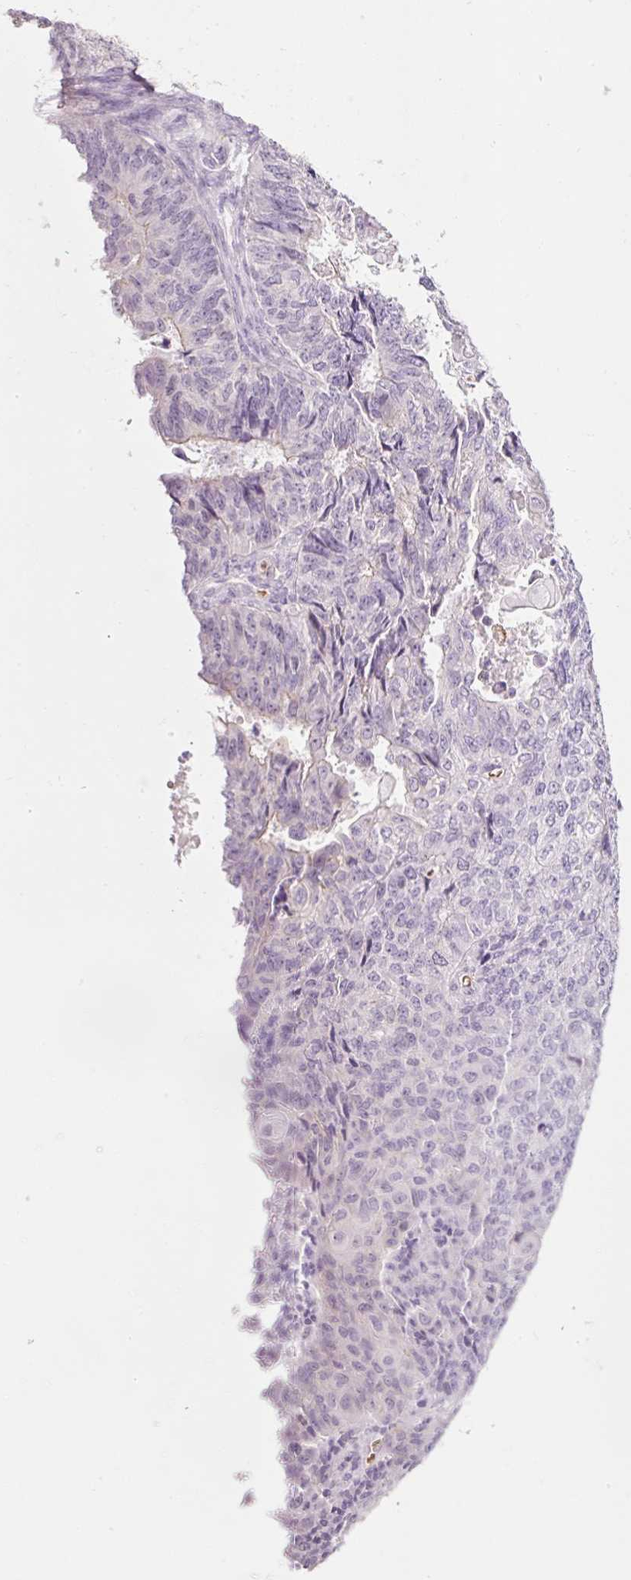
{"staining": {"intensity": "negative", "quantity": "none", "location": "none"}, "tissue": "endometrial cancer", "cell_type": "Tumor cells", "image_type": "cancer", "snomed": [{"axis": "morphology", "description": "Adenocarcinoma, NOS"}, {"axis": "topography", "description": "Endometrium"}], "caption": "Immunohistochemistry photomicrograph of endometrial cancer stained for a protein (brown), which shows no positivity in tumor cells.", "gene": "DHRS11", "patient": {"sex": "female", "age": 32}}